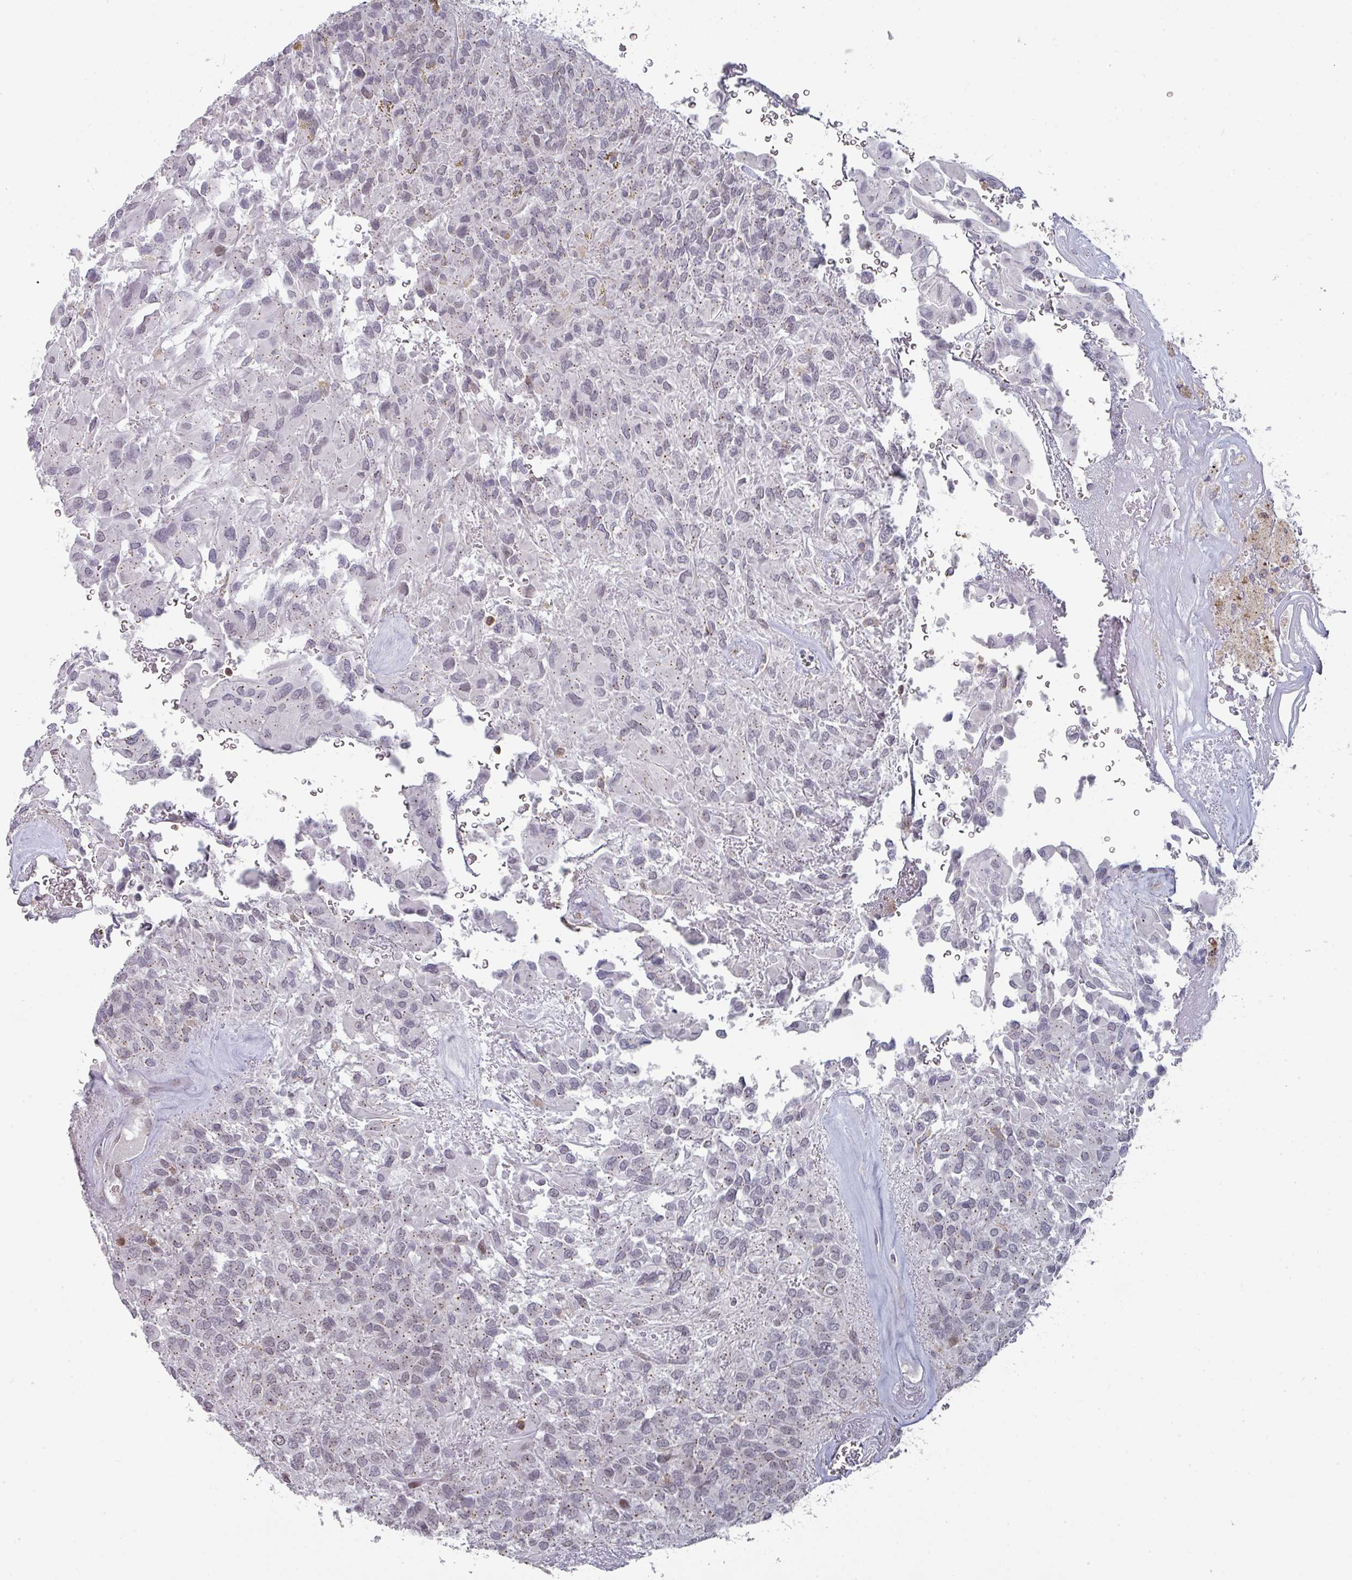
{"staining": {"intensity": "negative", "quantity": "none", "location": "none"}, "tissue": "glioma", "cell_type": "Tumor cells", "image_type": "cancer", "snomed": [{"axis": "morphology", "description": "Glioma, malignant, Low grade"}, {"axis": "topography", "description": "Brain"}], "caption": "Tumor cells are negative for protein expression in human glioma. (Immunohistochemistry, brightfield microscopy, high magnification).", "gene": "RASAL3", "patient": {"sex": "male", "age": 56}}